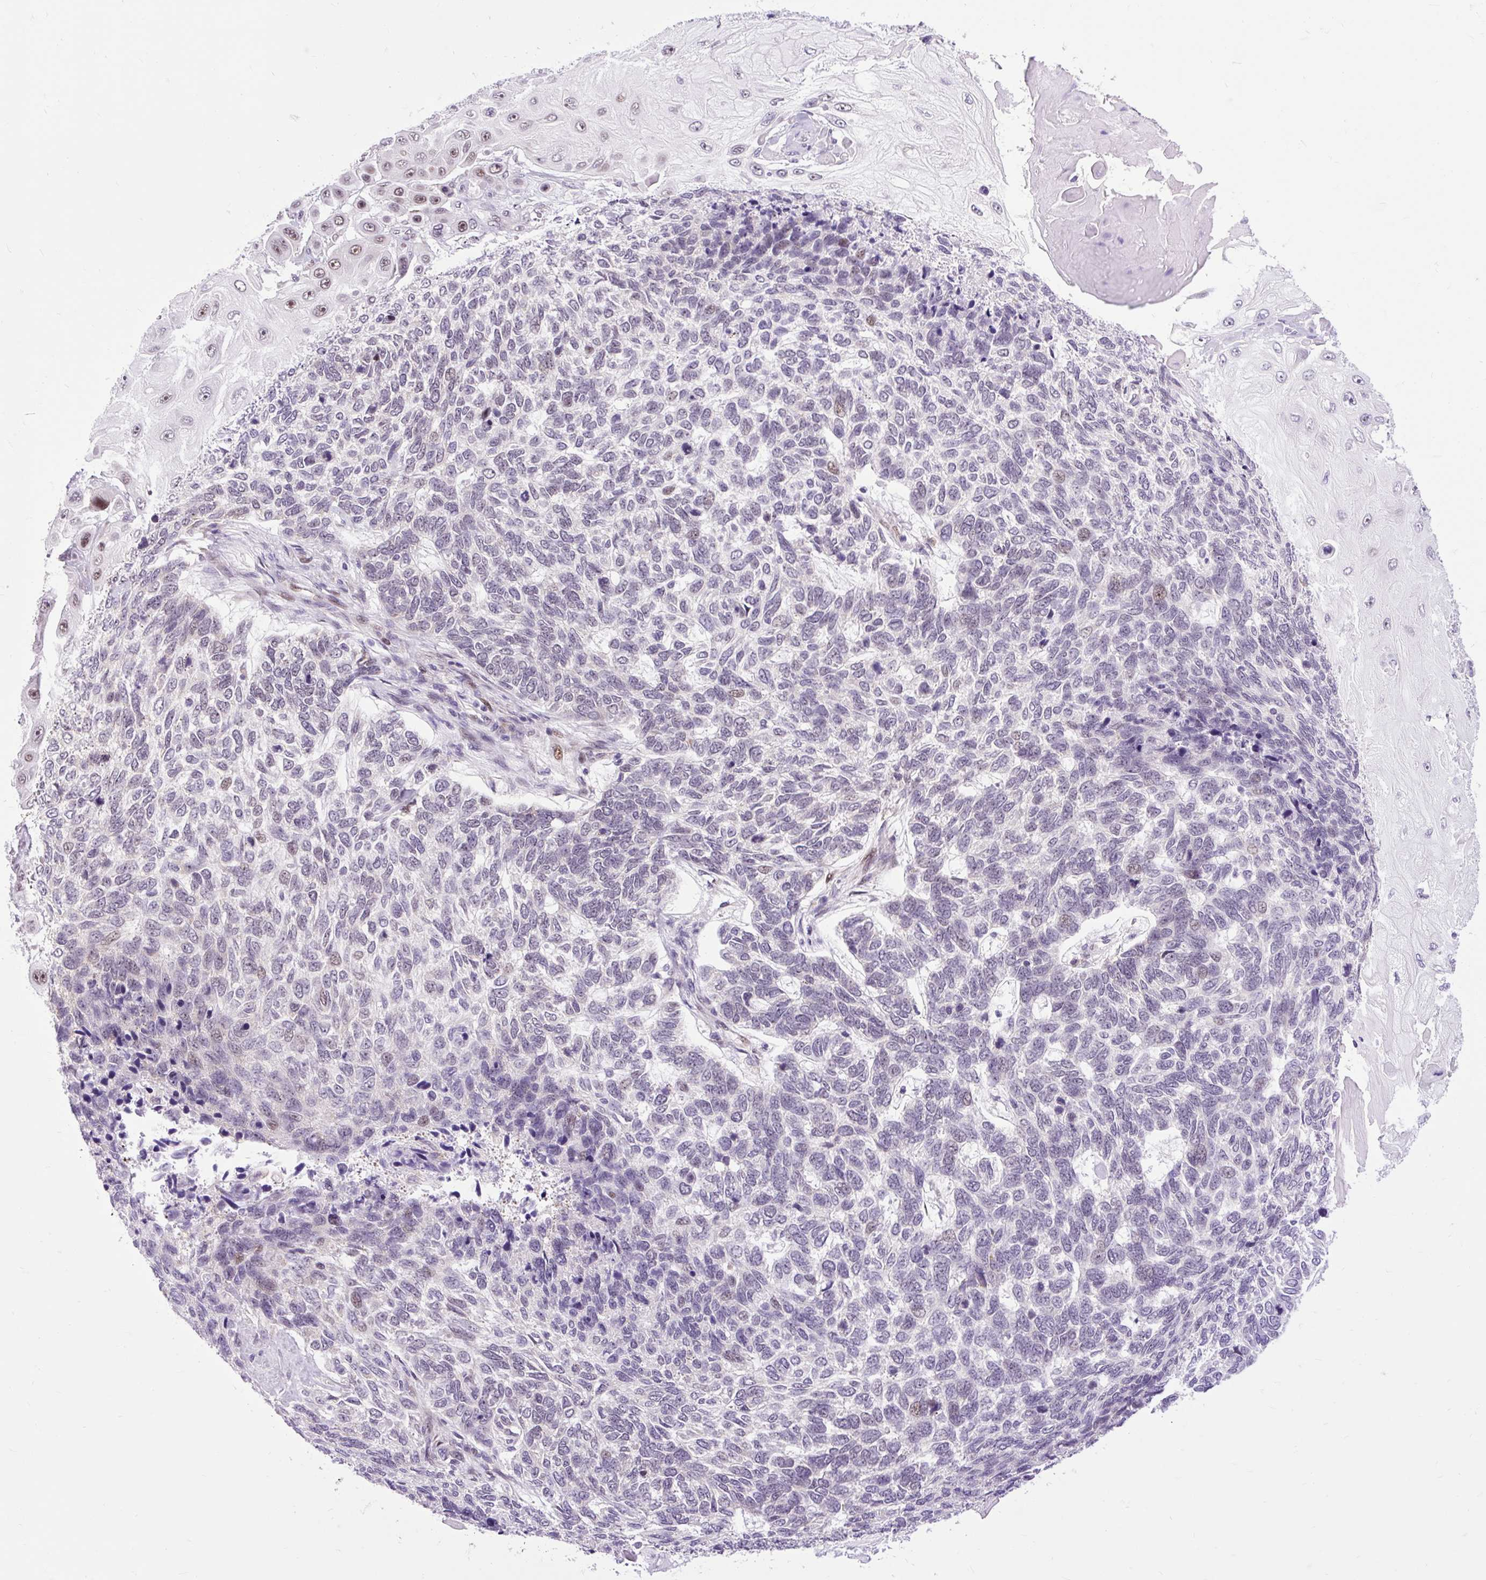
{"staining": {"intensity": "weak", "quantity": "<25%", "location": "nuclear"}, "tissue": "skin cancer", "cell_type": "Tumor cells", "image_type": "cancer", "snomed": [{"axis": "morphology", "description": "Basal cell carcinoma"}, {"axis": "topography", "description": "Skin"}], "caption": "Tumor cells are negative for protein expression in human basal cell carcinoma (skin).", "gene": "CLK2", "patient": {"sex": "female", "age": 65}}